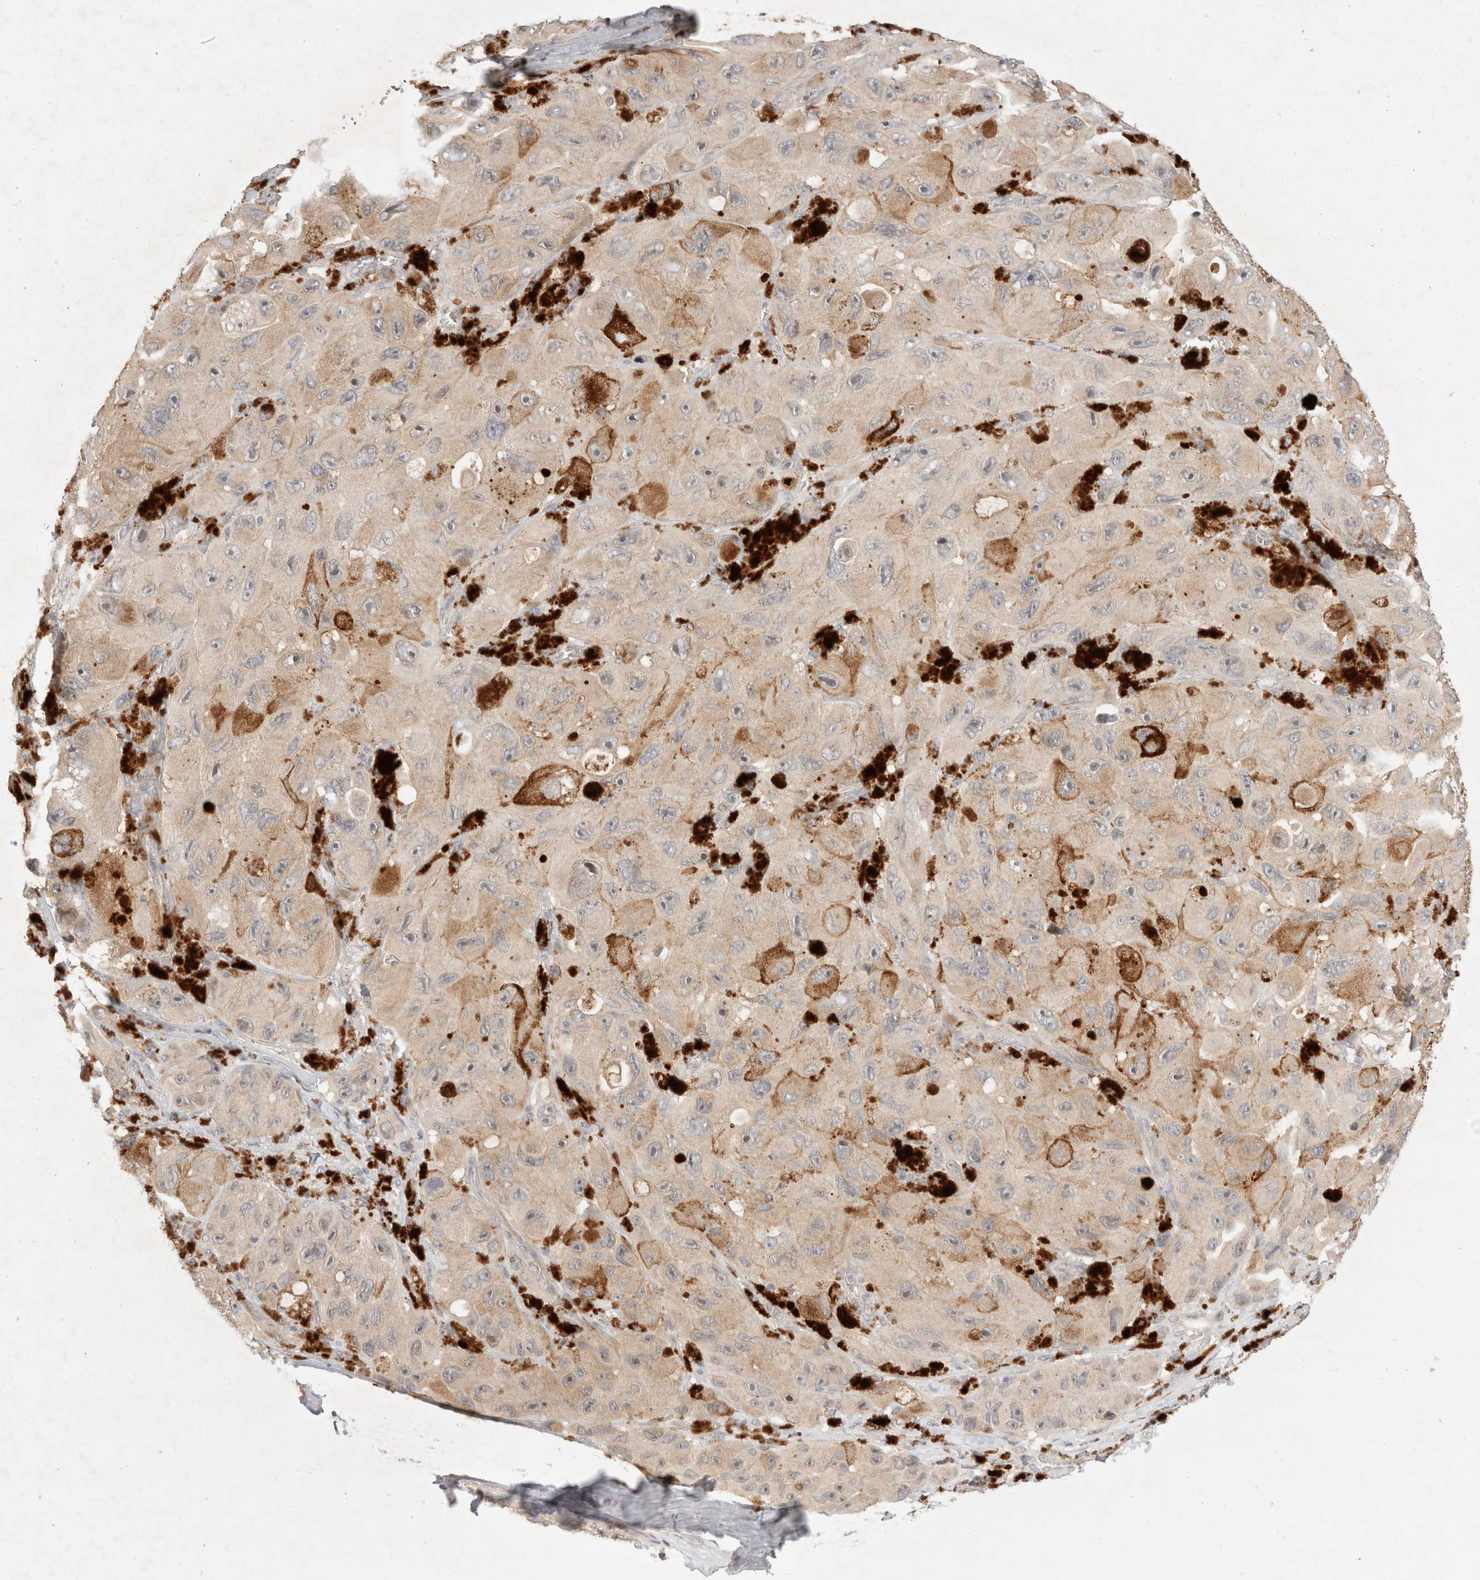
{"staining": {"intensity": "weak", "quantity": ">75%", "location": "cytoplasmic/membranous"}, "tissue": "melanoma", "cell_type": "Tumor cells", "image_type": "cancer", "snomed": [{"axis": "morphology", "description": "Malignant melanoma, NOS"}, {"axis": "topography", "description": "Skin"}], "caption": "Immunohistochemistry (IHC) histopathology image of melanoma stained for a protein (brown), which shows low levels of weak cytoplasmic/membranous staining in about >75% of tumor cells.", "gene": "TRIM41", "patient": {"sex": "female", "age": 73}}